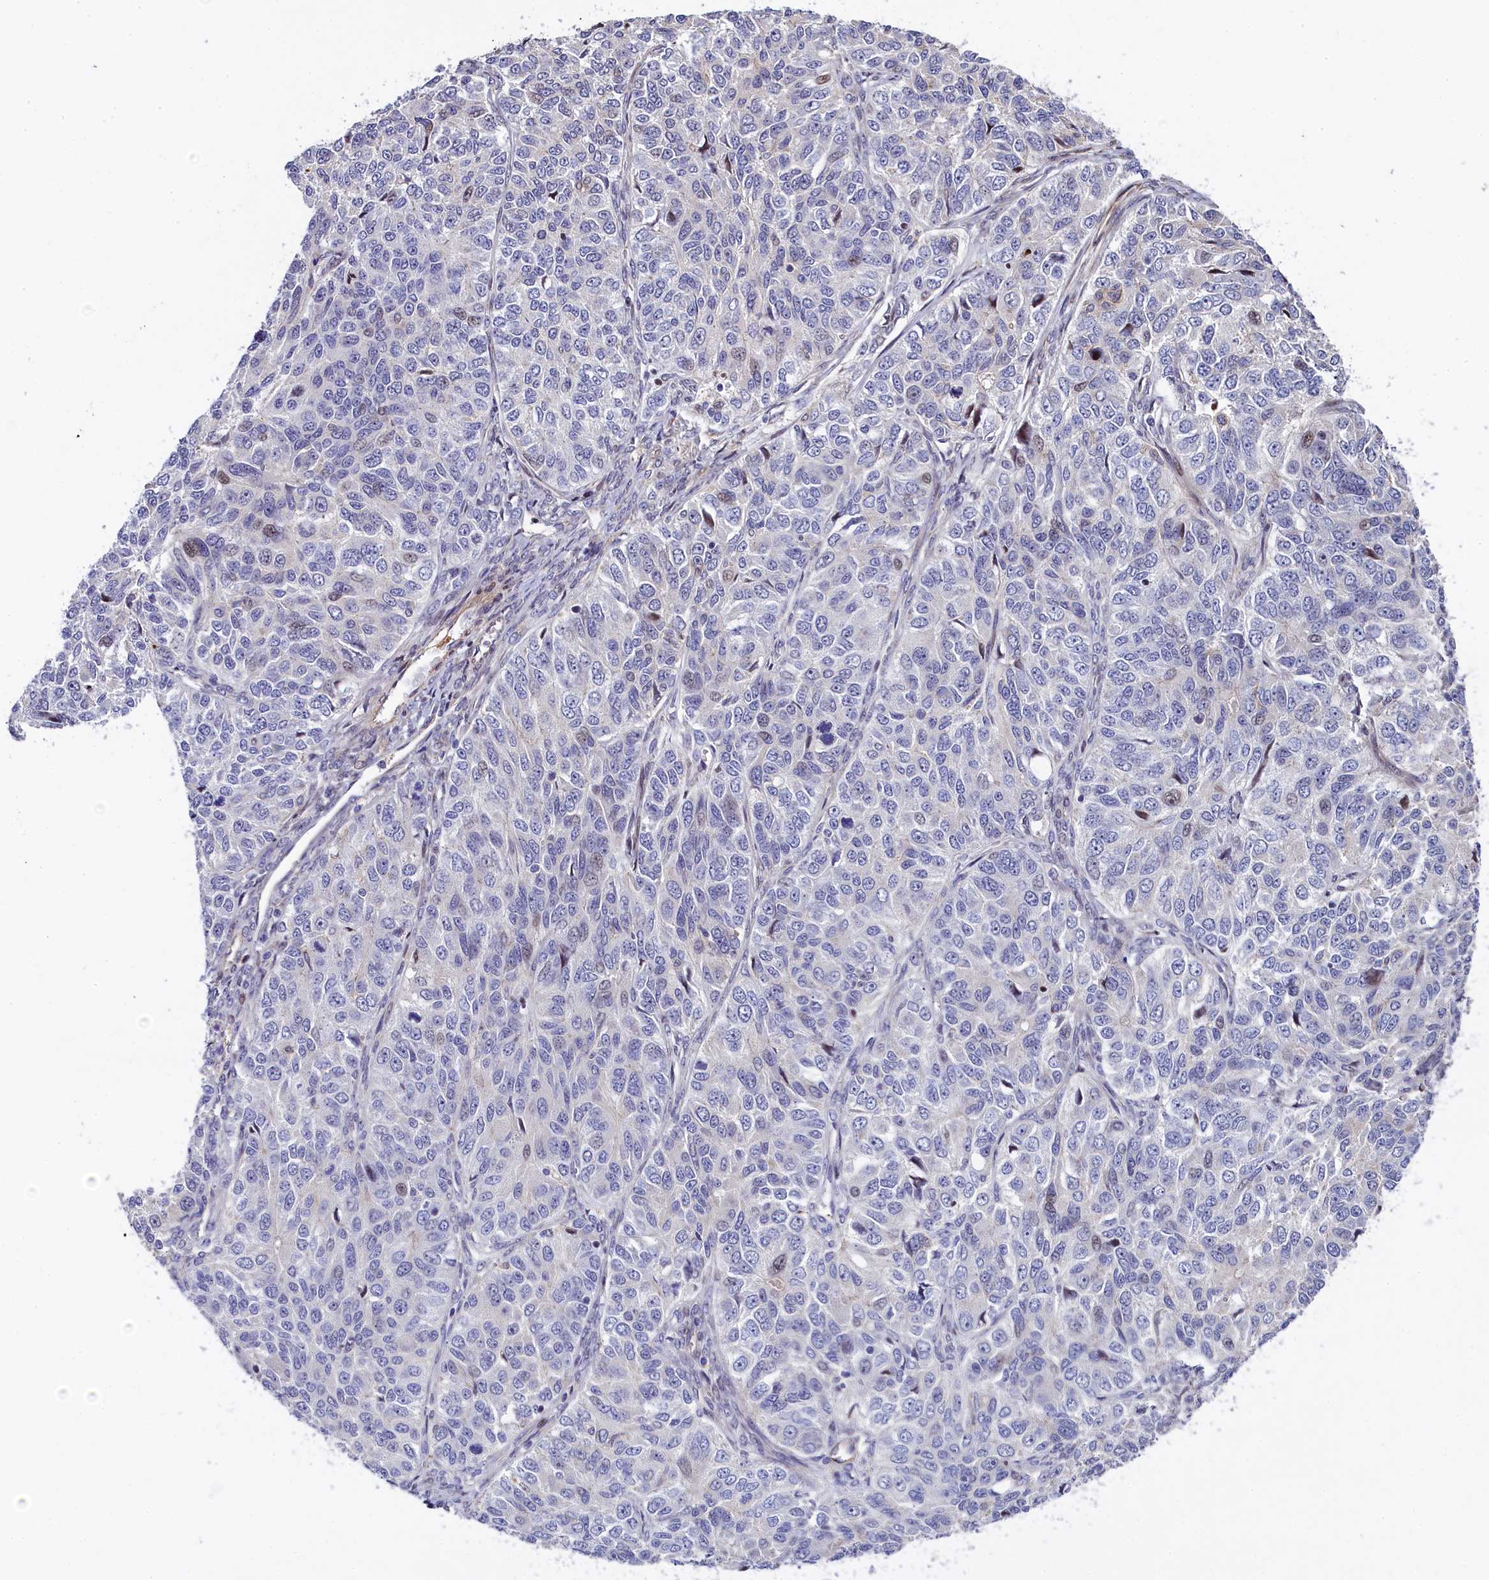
{"staining": {"intensity": "negative", "quantity": "none", "location": "none"}, "tissue": "ovarian cancer", "cell_type": "Tumor cells", "image_type": "cancer", "snomed": [{"axis": "morphology", "description": "Carcinoma, endometroid"}, {"axis": "topography", "description": "Ovary"}], "caption": "Ovarian endometroid carcinoma stained for a protein using IHC exhibits no positivity tumor cells.", "gene": "TGDS", "patient": {"sex": "female", "age": 51}}